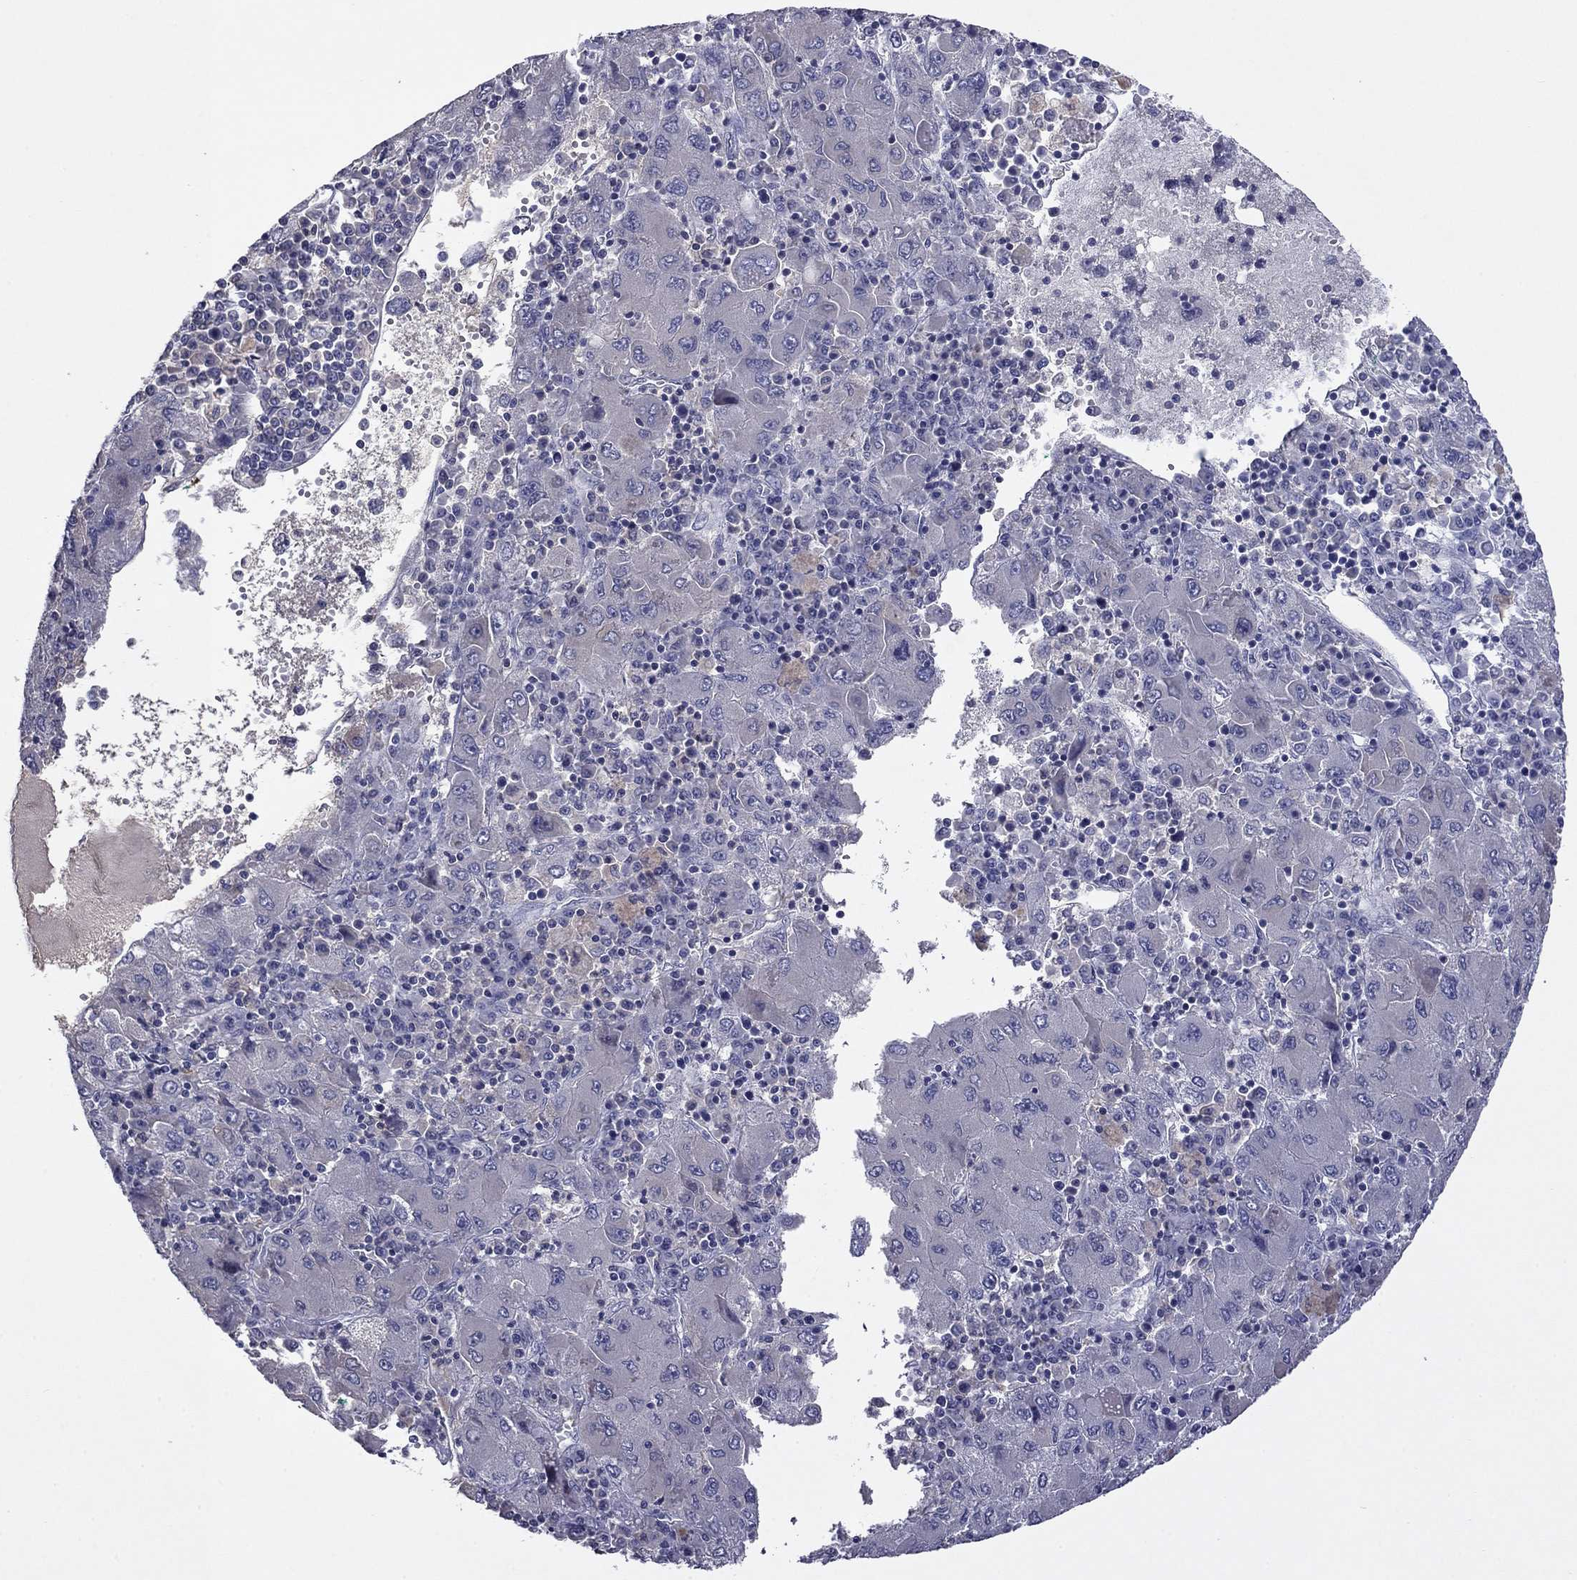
{"staining": {"intensity": "negative", "quantity": "none", "location": "none"}, "tissue": "liver cancer", "cell_type": "Tumor cells", "image_type": "cancer", "snomed": [{"axis": "morphology", "description": "Carcinoma, Hepatocellular, NOS"}, {"axis": "topography", "description": "Liver"}], "caption": "An image of human liver cancer (hepatocellular carcinoma) is negative for staining in tumor cells. The staining was performed using DAB (3,3'-diaminobenzidine) to visualize the protein expression in brown, while the nuclei were stained in blue with hematoxylin (Magnification: 20x).", "gene": "CFAP119", "patient": {"sex": "male", "age": 75}}